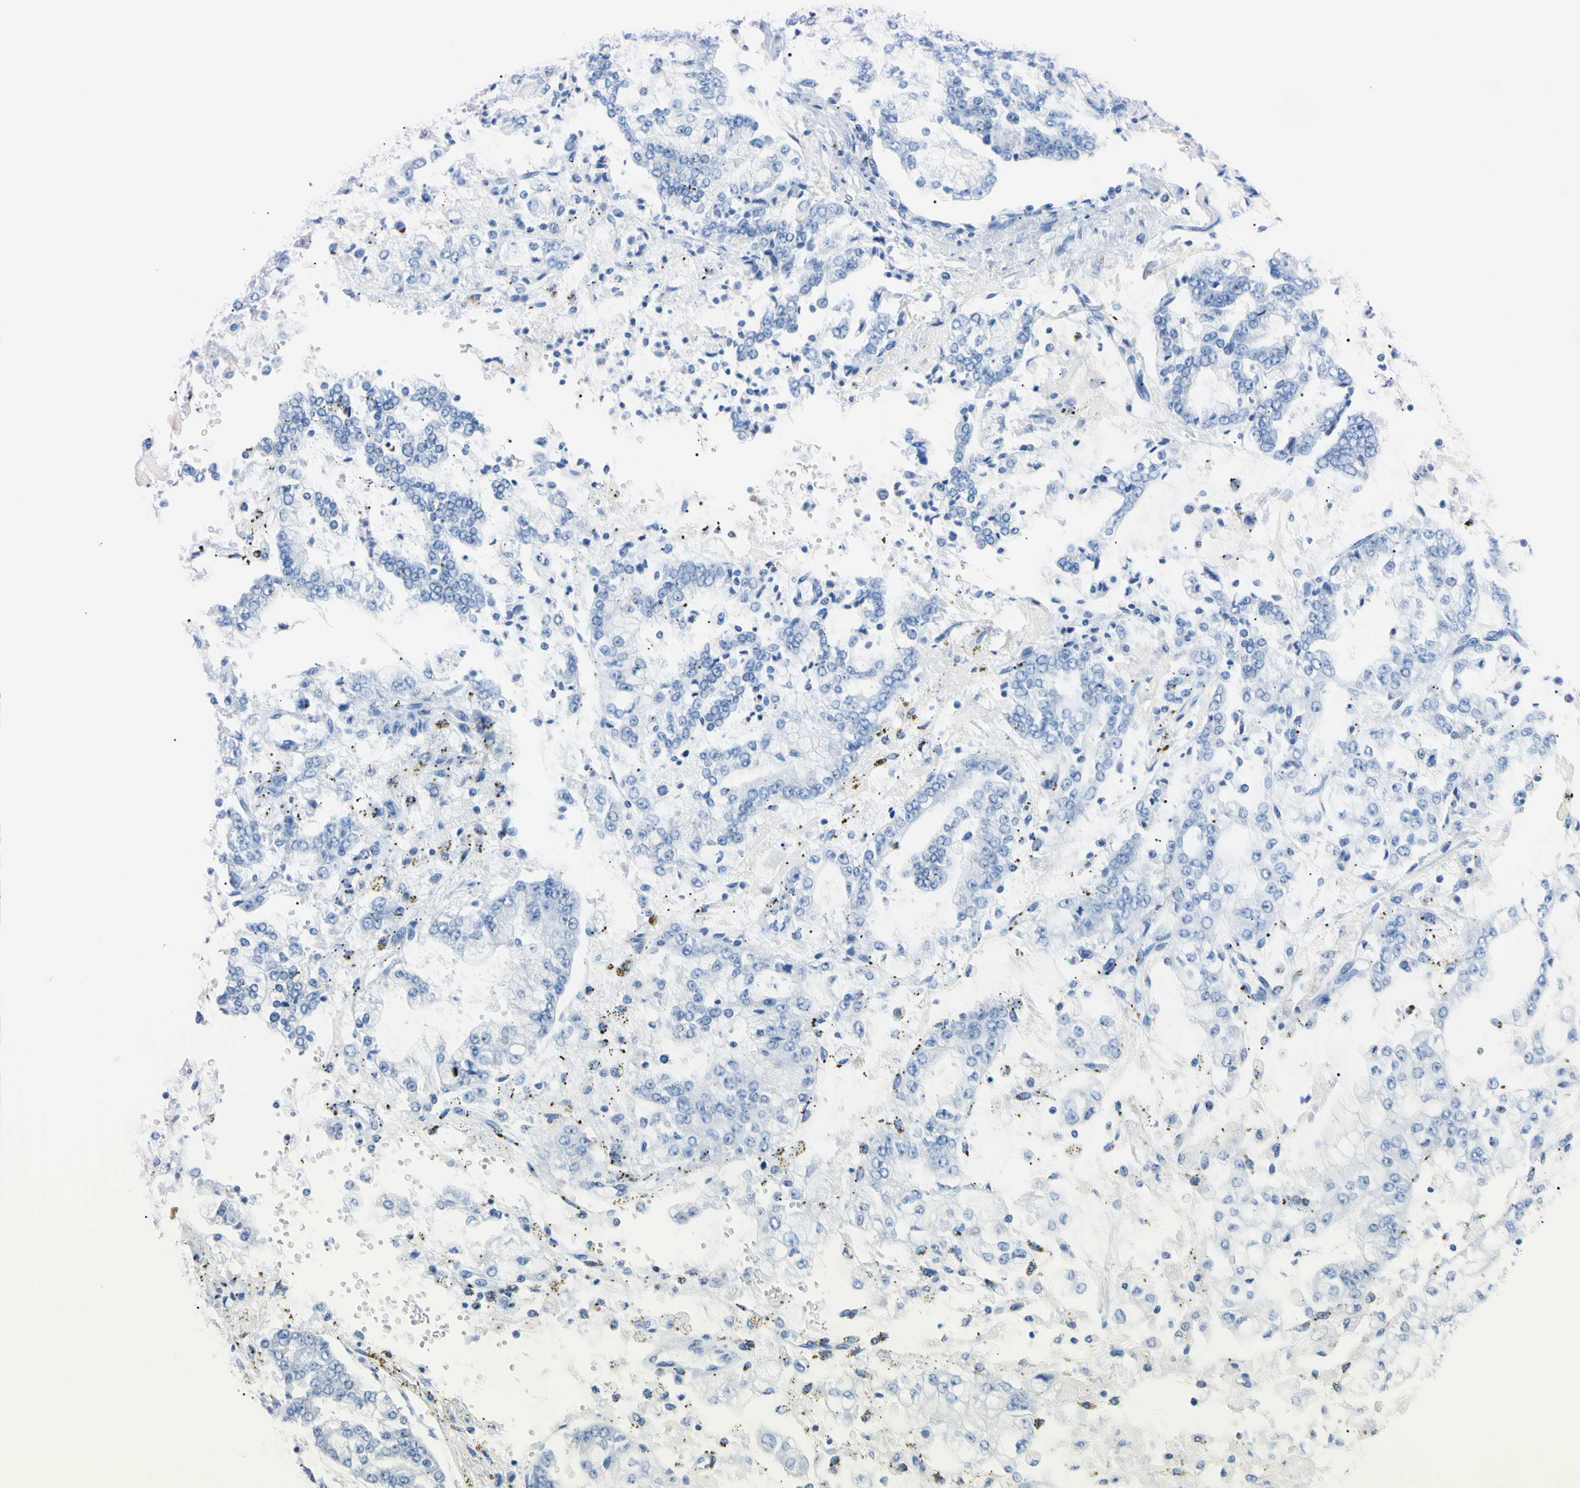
{"staining": {"intensity": "negative", "quantity": "none", "location": "none"}, "tissue": "stomach cancer", "cell_type": "Tumor cells", "image_type": "cancer", "snomed": [{"axis": "morphology", "description": "Adenocarcinoma, NOS"}, {"axis": "topography", "description": "Stomach"}], "caption": "A micrograph of human stomach adenocarcinoma is negative for staining in tumor cells.", "gene": "NCF4", "patient": {"sex": "male", "age": 76}}